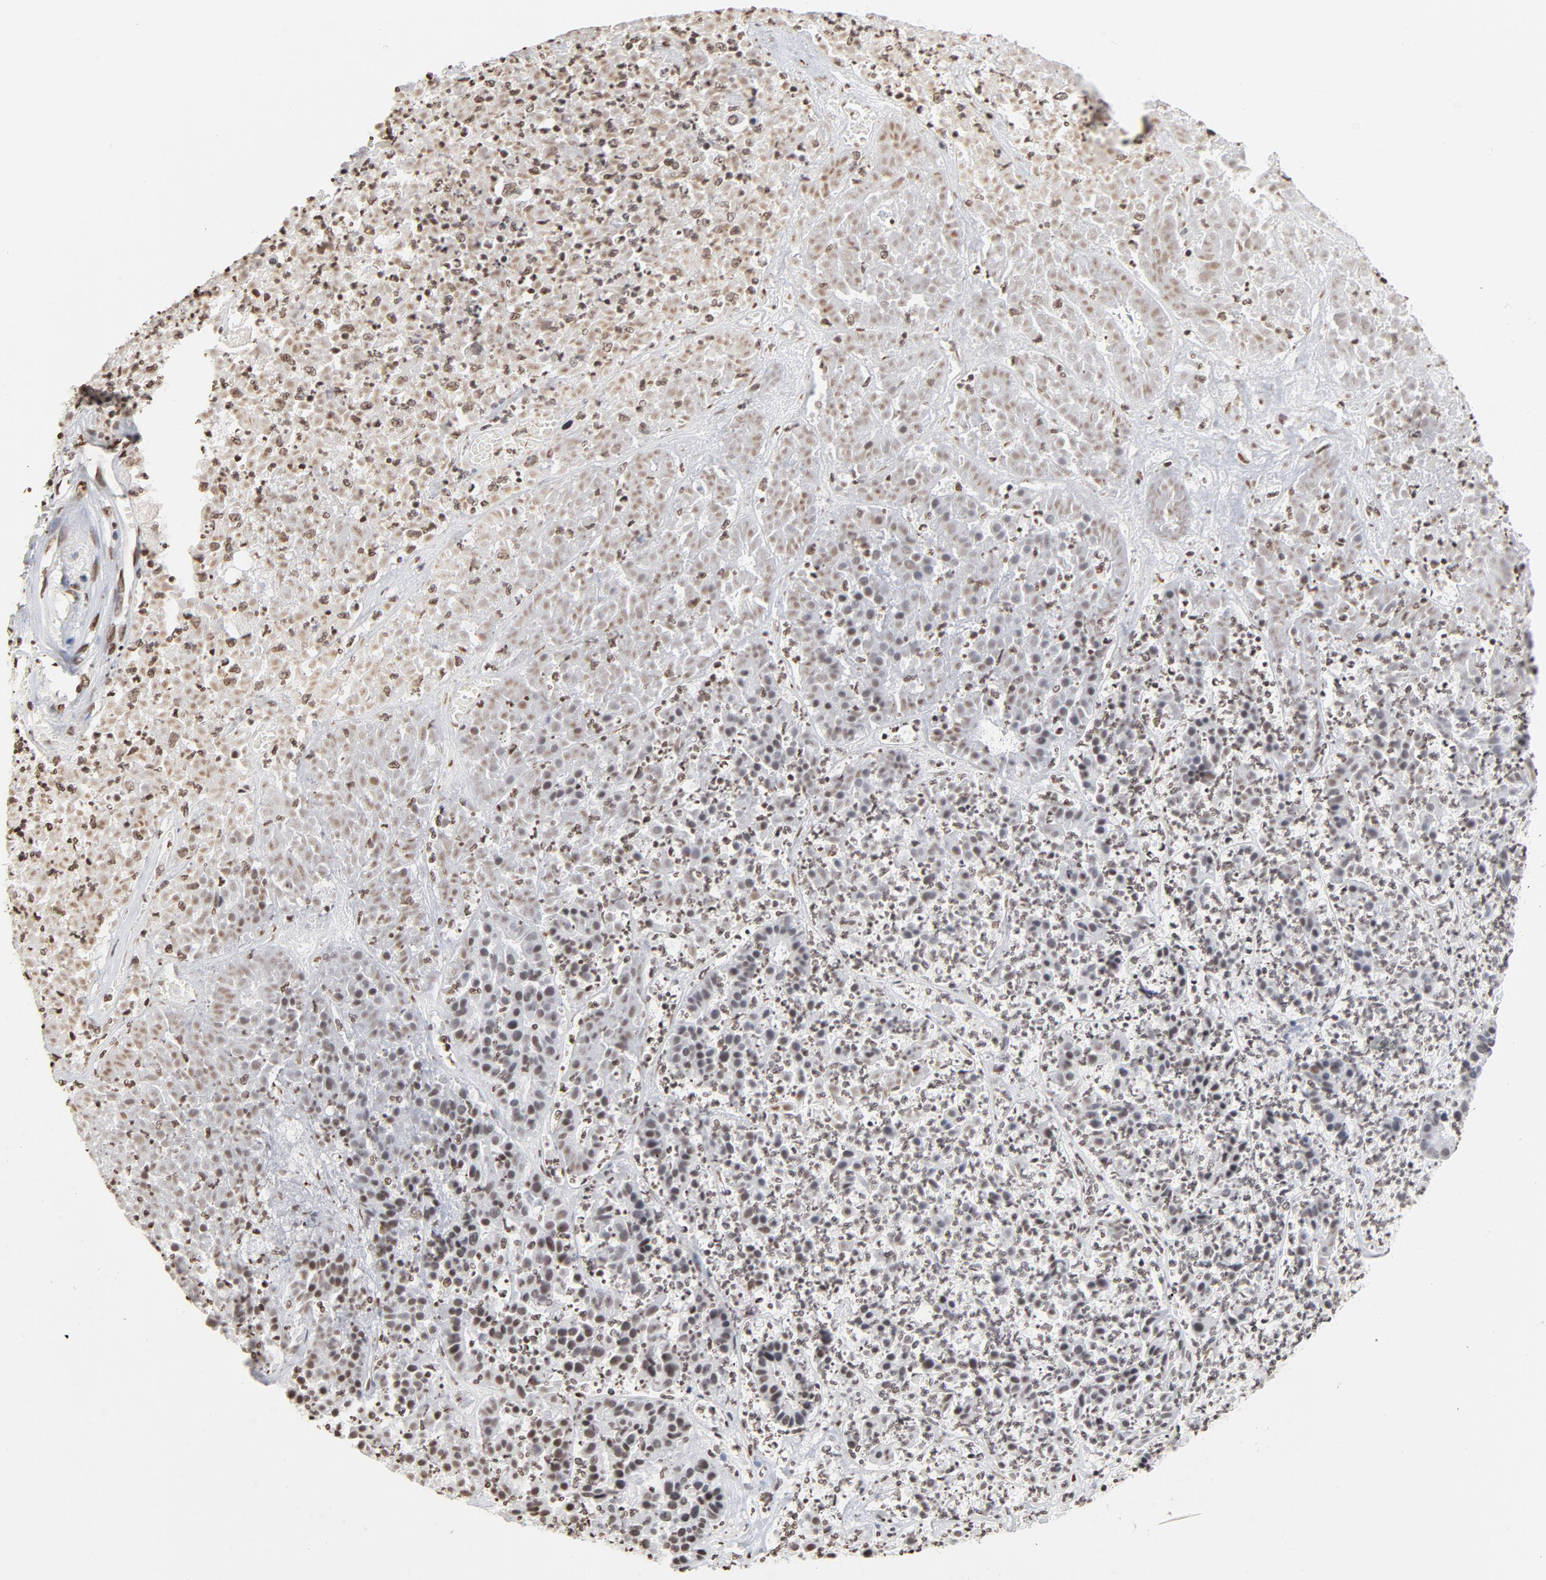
{"staining": {"intensity": "moderate", "quantity": ">75%", "location": "nuclear"}, "tissue": "pancreatic cancer", "cell_type": "Tumor cells", "image_type": "cancer", "snomed": [{"axis": "morphology", "description": "Adenocarcinoma, NOS"}, {"axis": "topography", "description": "Pancreas"}], "caption": "This photomicrograph displays pancreatic adenocarcinoma stained with immunohistochemistry (IHC) to label a protein in brown. The nuclear of tumor cells show moderate positivity for the protein. Nuclei are counter-stained blue.", "gene": "TP53BP1", "patient": {"sex": "male", "age": 50}}